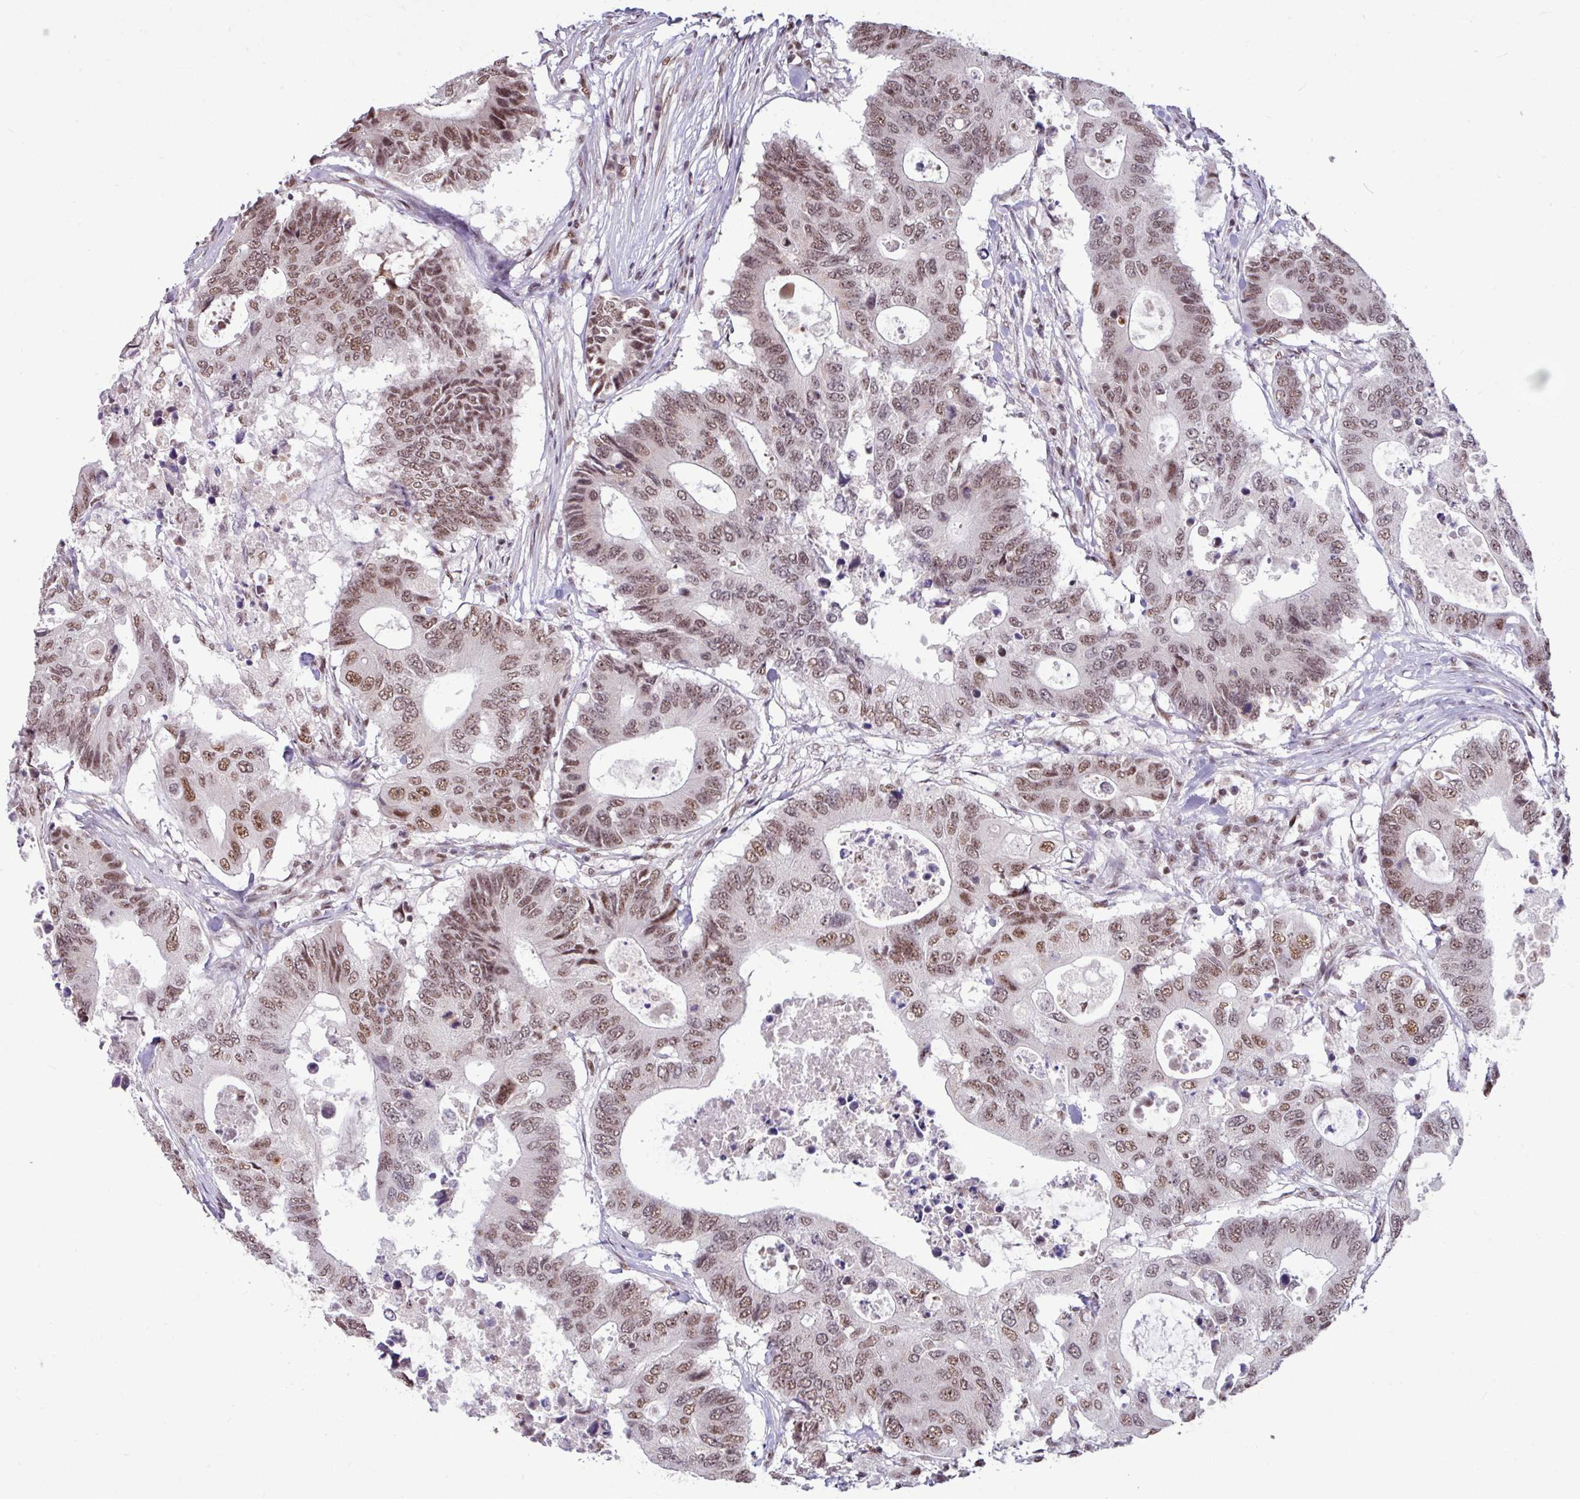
{"staining": {"intensity": "moderate", "quantity": ">75%", "location": "nuclear"}, "tissue": "colorectal cancer", "cell_type": "Tumor cells", "image_type": "cancer", "snomed": [{"axis": "morphology", "description": "Adenocarcinoma, NOS"}, {"axis": "topography", "description": "Colon"}], "caption": "Immunohistochemical staining of human adenocarcinoma (colorectal) demonstrates medium levels of moderate nuclear protein positivity in approximately >75% of tumor cells. (Brightfield microscopy of DAB IHC at high magnification).", "gene": "TDG", "patient": {"sex": "male", "age": 71}}